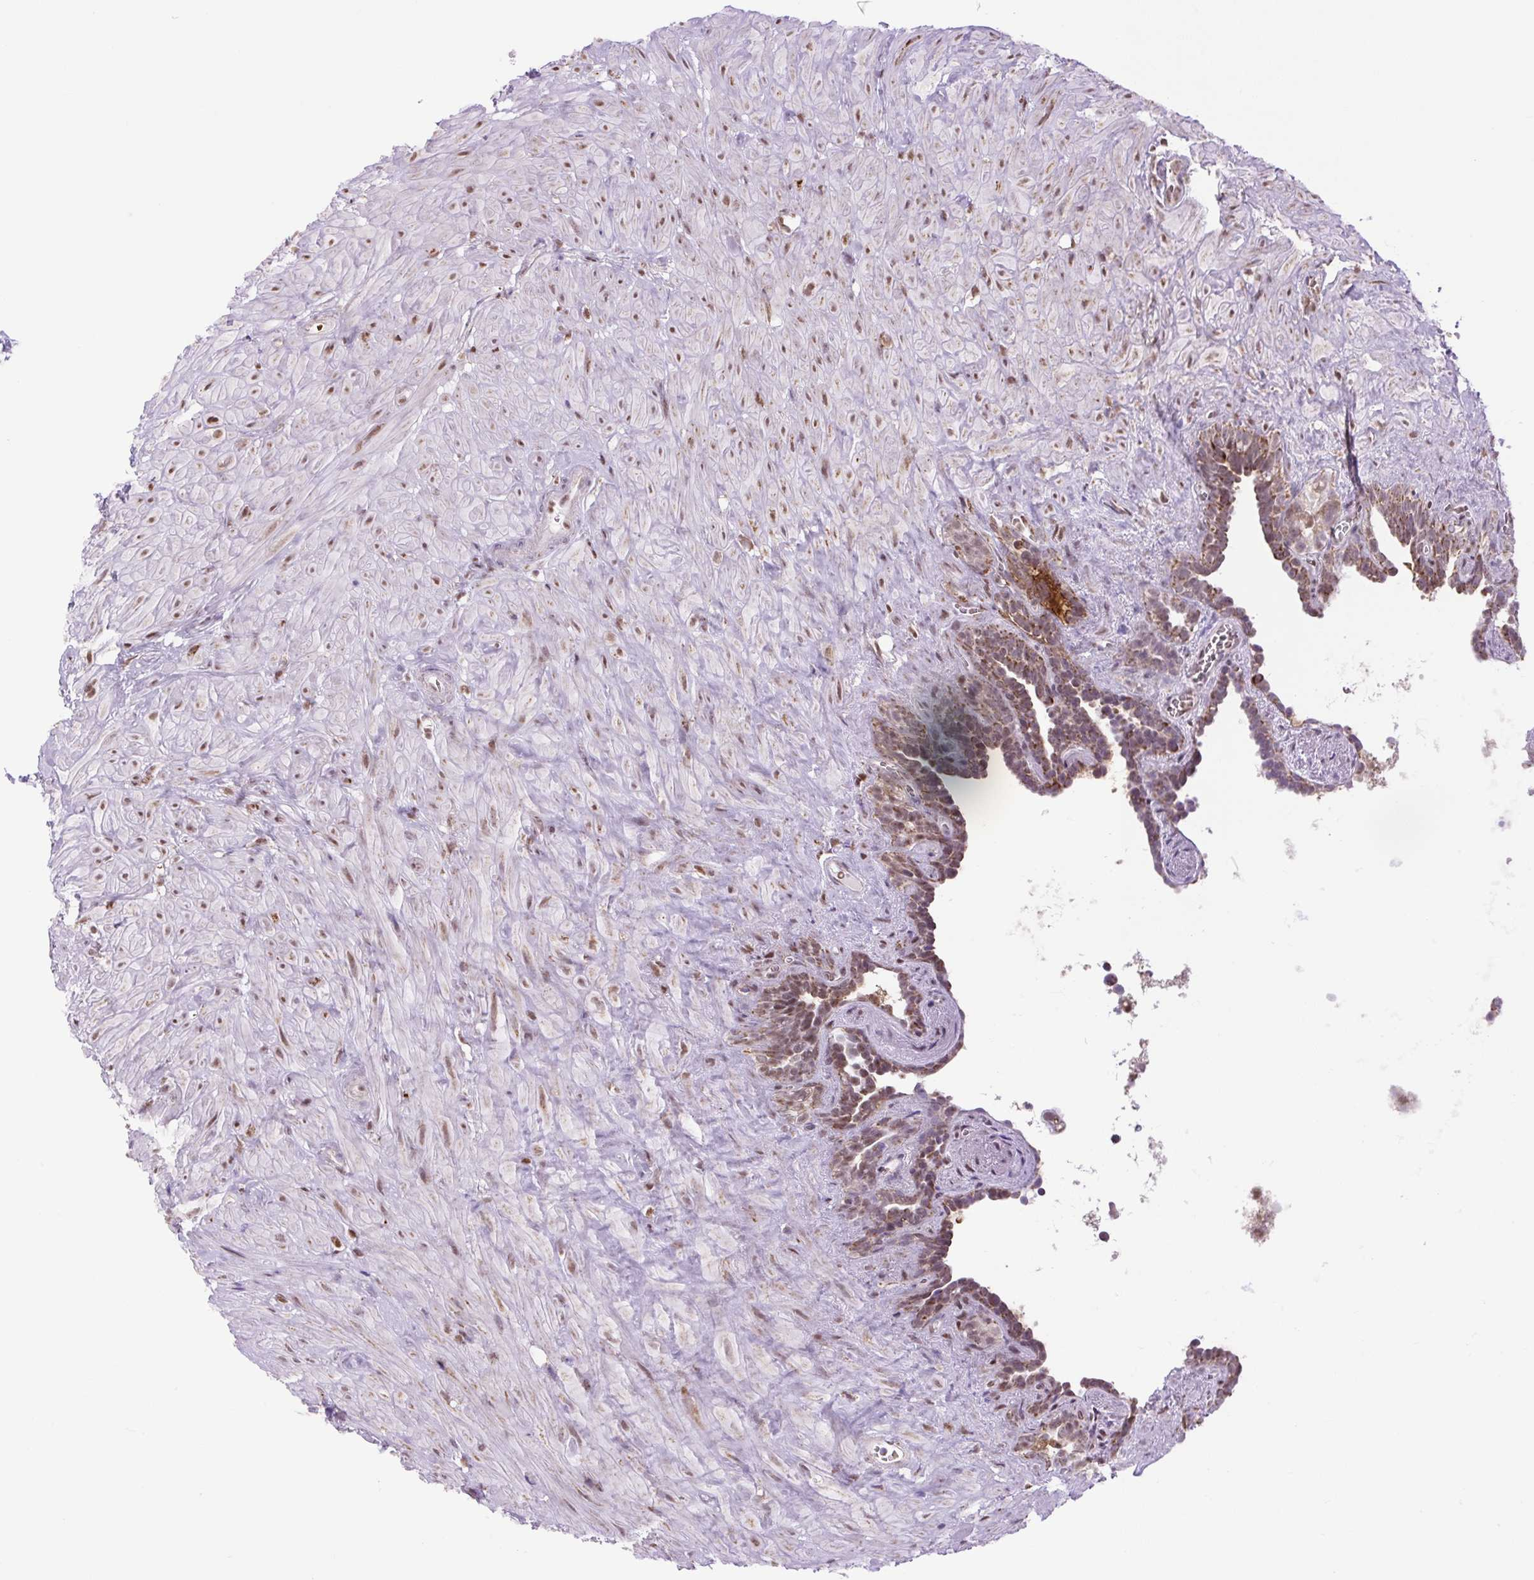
{"staining": {"intensity": "moderate", "quantity": "25%-75%", "location": "cytoplasmic/membranous"}, "tissue": "seminal vesicle", "cell_type": "Glandular cells", "image_type": "normal", "snomed": [{"axis": "morphology", "description": "Normal tissue, NOS"}, {"axis": "topography", "description": "Seminal veicle"}], "caption": "Protein expression analysis of benign seminal vesicle displays moderate cytoplasmic/membranous positivity in approximately 25%-75% of glandular cells.", "gene": "SCO2", "patient": {"sex": "male", "age": 76}}